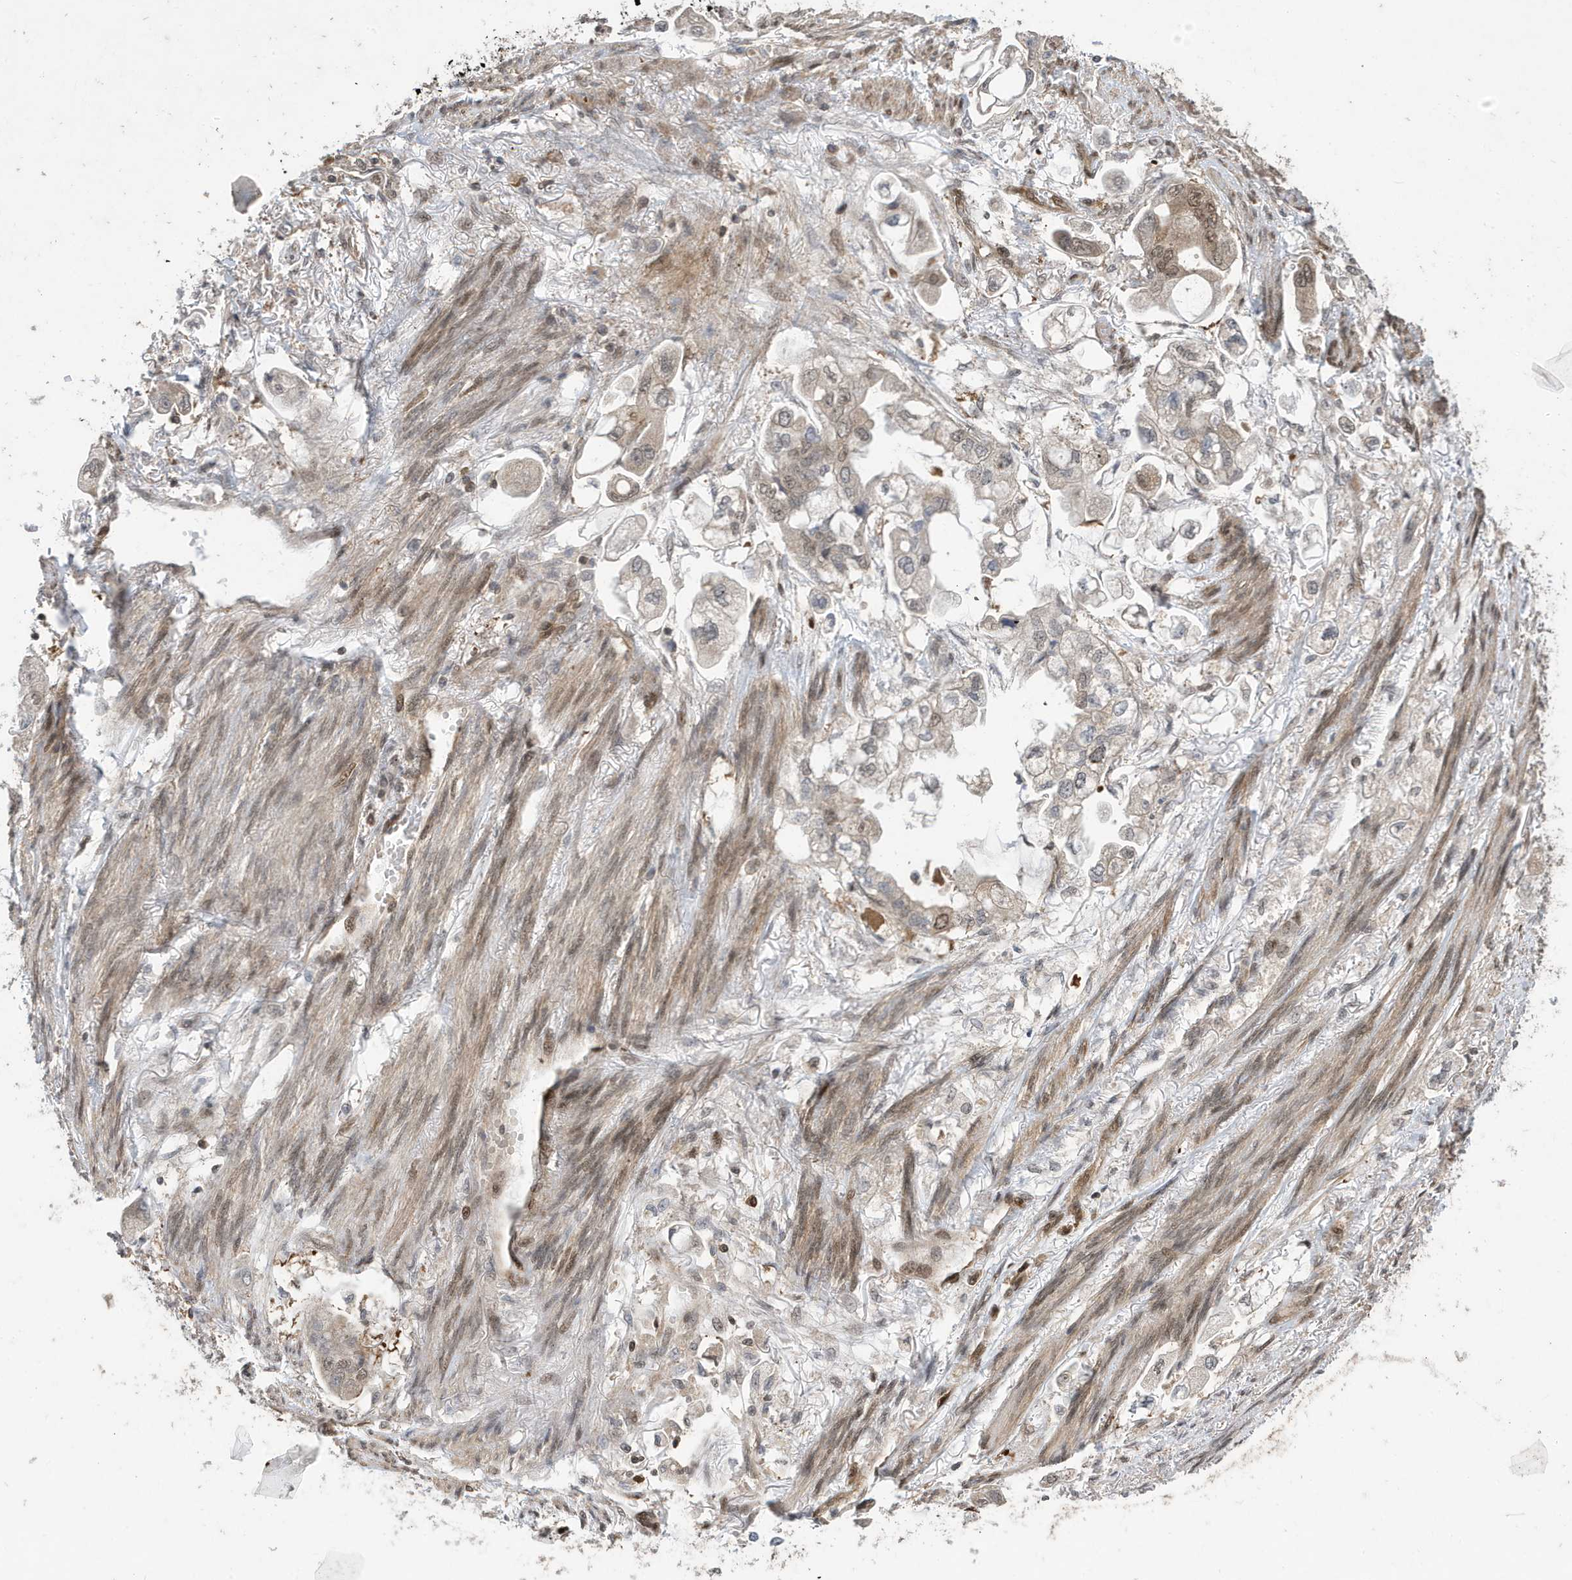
{"staining": {"intensity": "weak", "quantity": "25%-75%", "location": "nuclear"}, "tissue": "stomach cancer", "cell_type": "Tumor cells", "image_type": "cancer", "snomed": [{"axis": "morphology", "description": "Adenocarcinoma, NOS"}, {"axis": "topography", "description": "Stomach"}], "caption": "A brown stain highlights weak nuclear expression of a protein in stomach cancer tumor cells. (IHC, brightfield microscopy, high magnification).", "gene": "UBQLN1", "patient": {"sex": "male", "age": 62}}